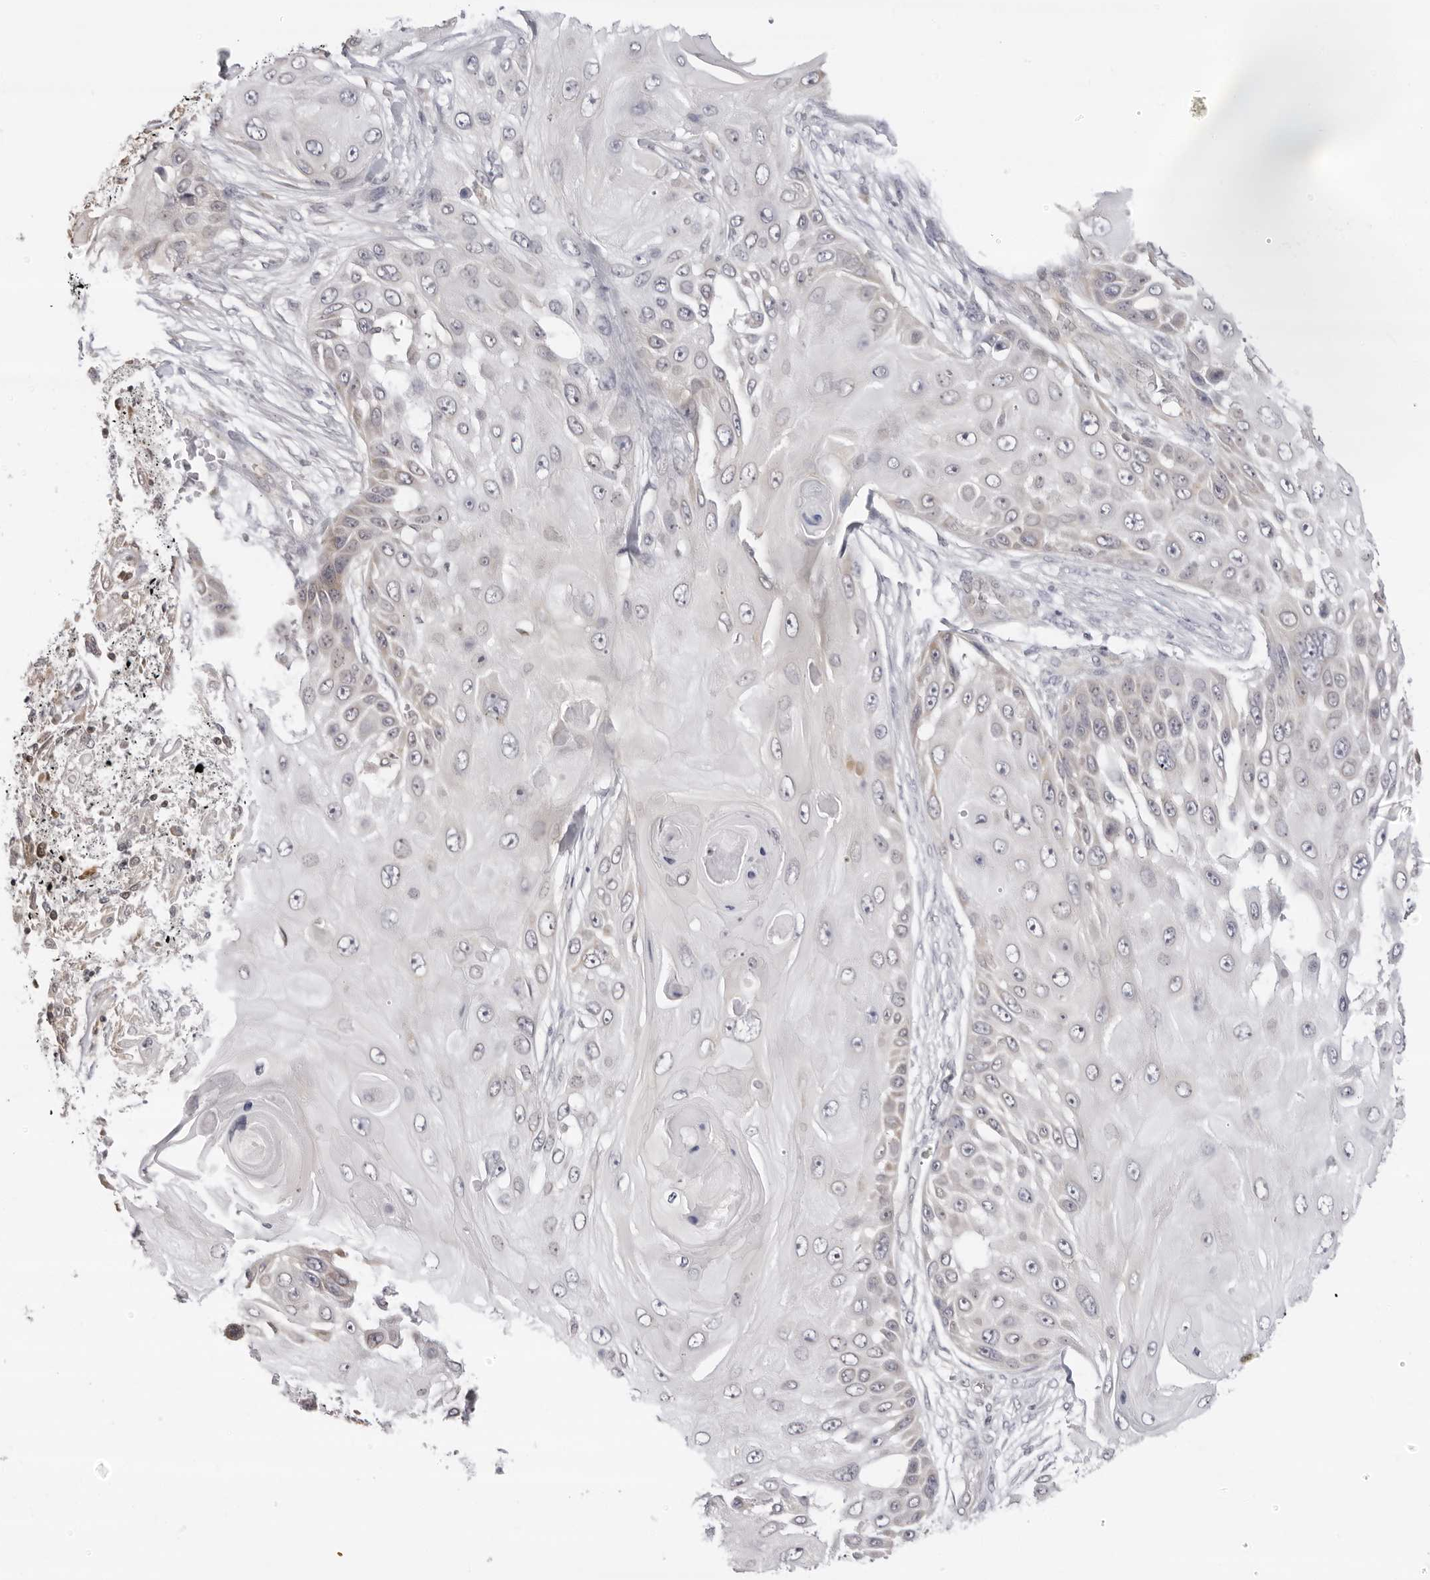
{"staining": {"intensity": "negative", "quantity": "none", "location": "none"}, "tissue": "skin cancer", "cell_type": "Tumor cells", "image_type": "cancer", "snomed": [{"axis": "morphology", "description": "Squamous cell carcinoma, NOS"}, {"axis": "topography", "description": "Skin"}], "caption": "There is no significant expression in tumor cells of squamous cell carcinoma (skin).", "gene": "FDPS", "patient": {"sex": "female", "age": 44}}